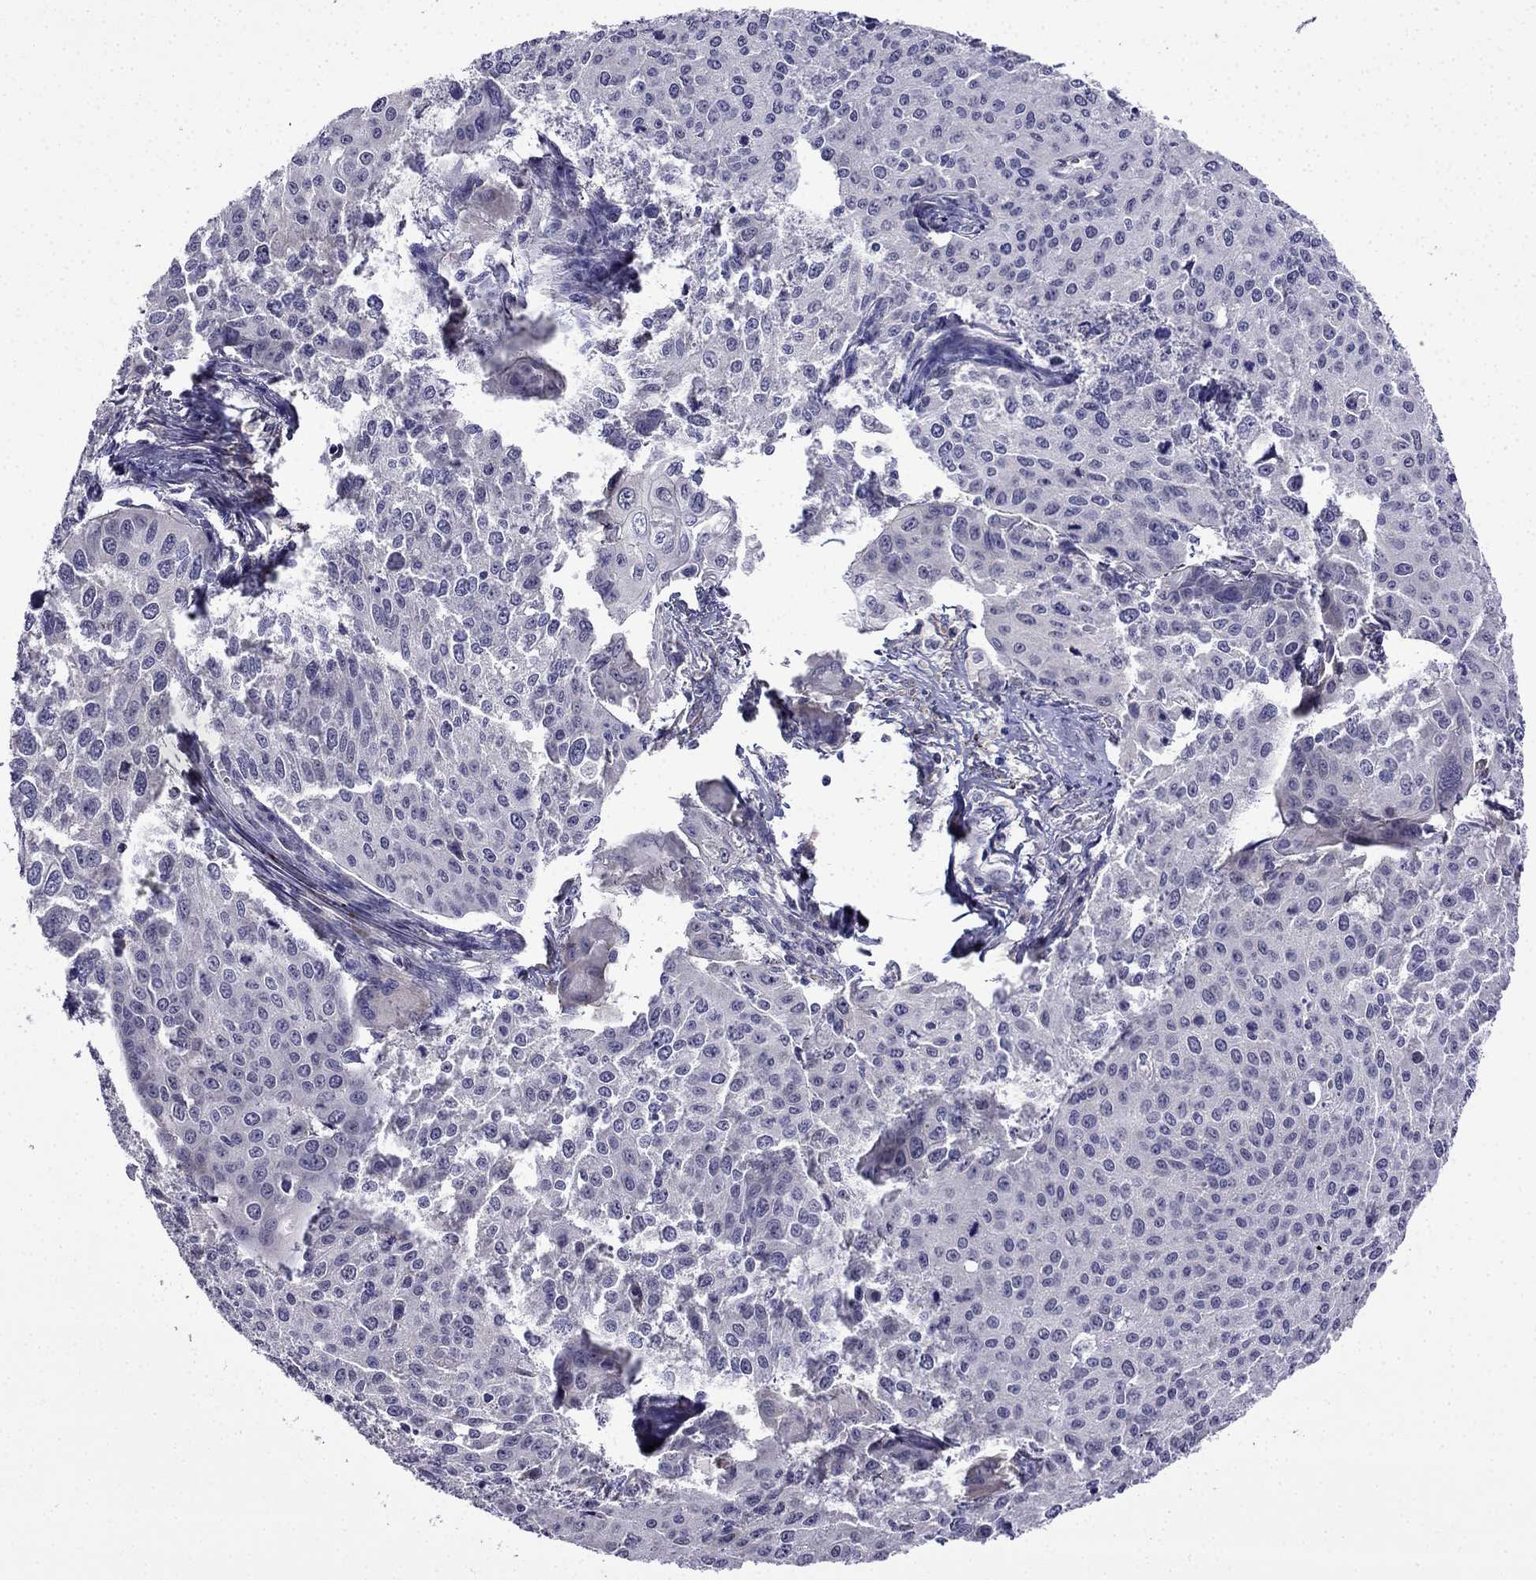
{"staining": {"intensity": "negative", "quantity": "none", "location": "none"}, "tissue": "cervical cancer", "cell_type": "Tumor cells", "image_type": "cancer", "snomed": [{"axis": "morphology", "description": "Squamous cell carcinoma, NOS"}, {"axis": "topography", "description": "Cervix"}], "caption": "Immunohistochemical staining of human cervical squamous cell carcinoma exhibits no significant staining in tumor cells.", "gene": "PI16", "patient": {"sex": "female", "age": 38}}